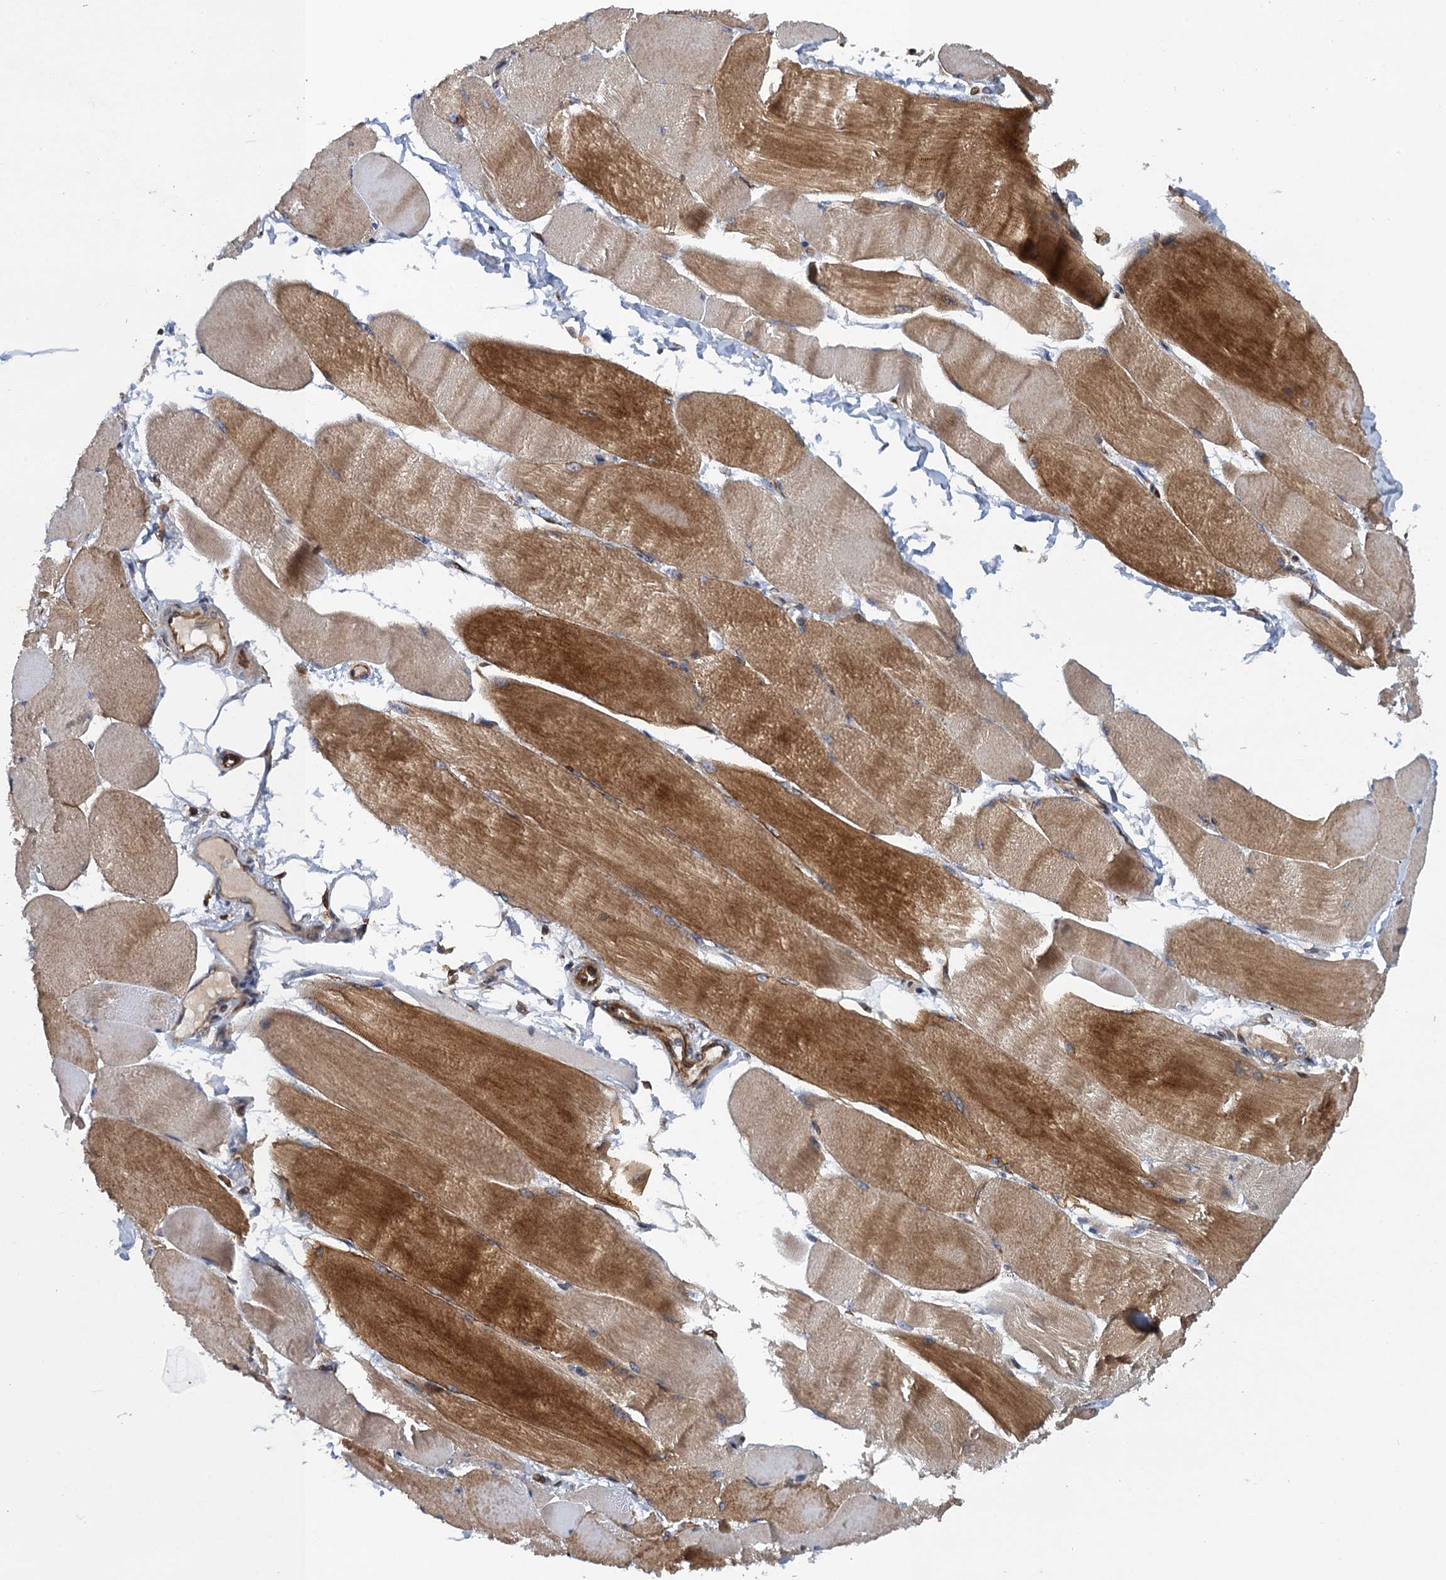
{"staining": {"intensity": "moderate", "quantity": "25%-75%", "location": "cytoplasmic/membranous"}, "tissue": "skeletal muscle", "cell_type": "Myocytes", "image_type": "normal", "snomed": [{"axis": "morphology", "description": "Normal tissue, NOS"}, {"axis": "morphology", "description": "Basal cell carcinoma"}, {"axis": "topography", "description": "Skeletal muscle"}], "caption": "Immunohistochemistry (IHC) histopathology image of normal skeletal muscle stained for a protein (brown), which displays medium levels of moderate cytoplasmic/membranous expression in approximately 25%-75% of myocytes.", "gene": "ARMC5", "patient": {"sex": "female", "age": 64}}